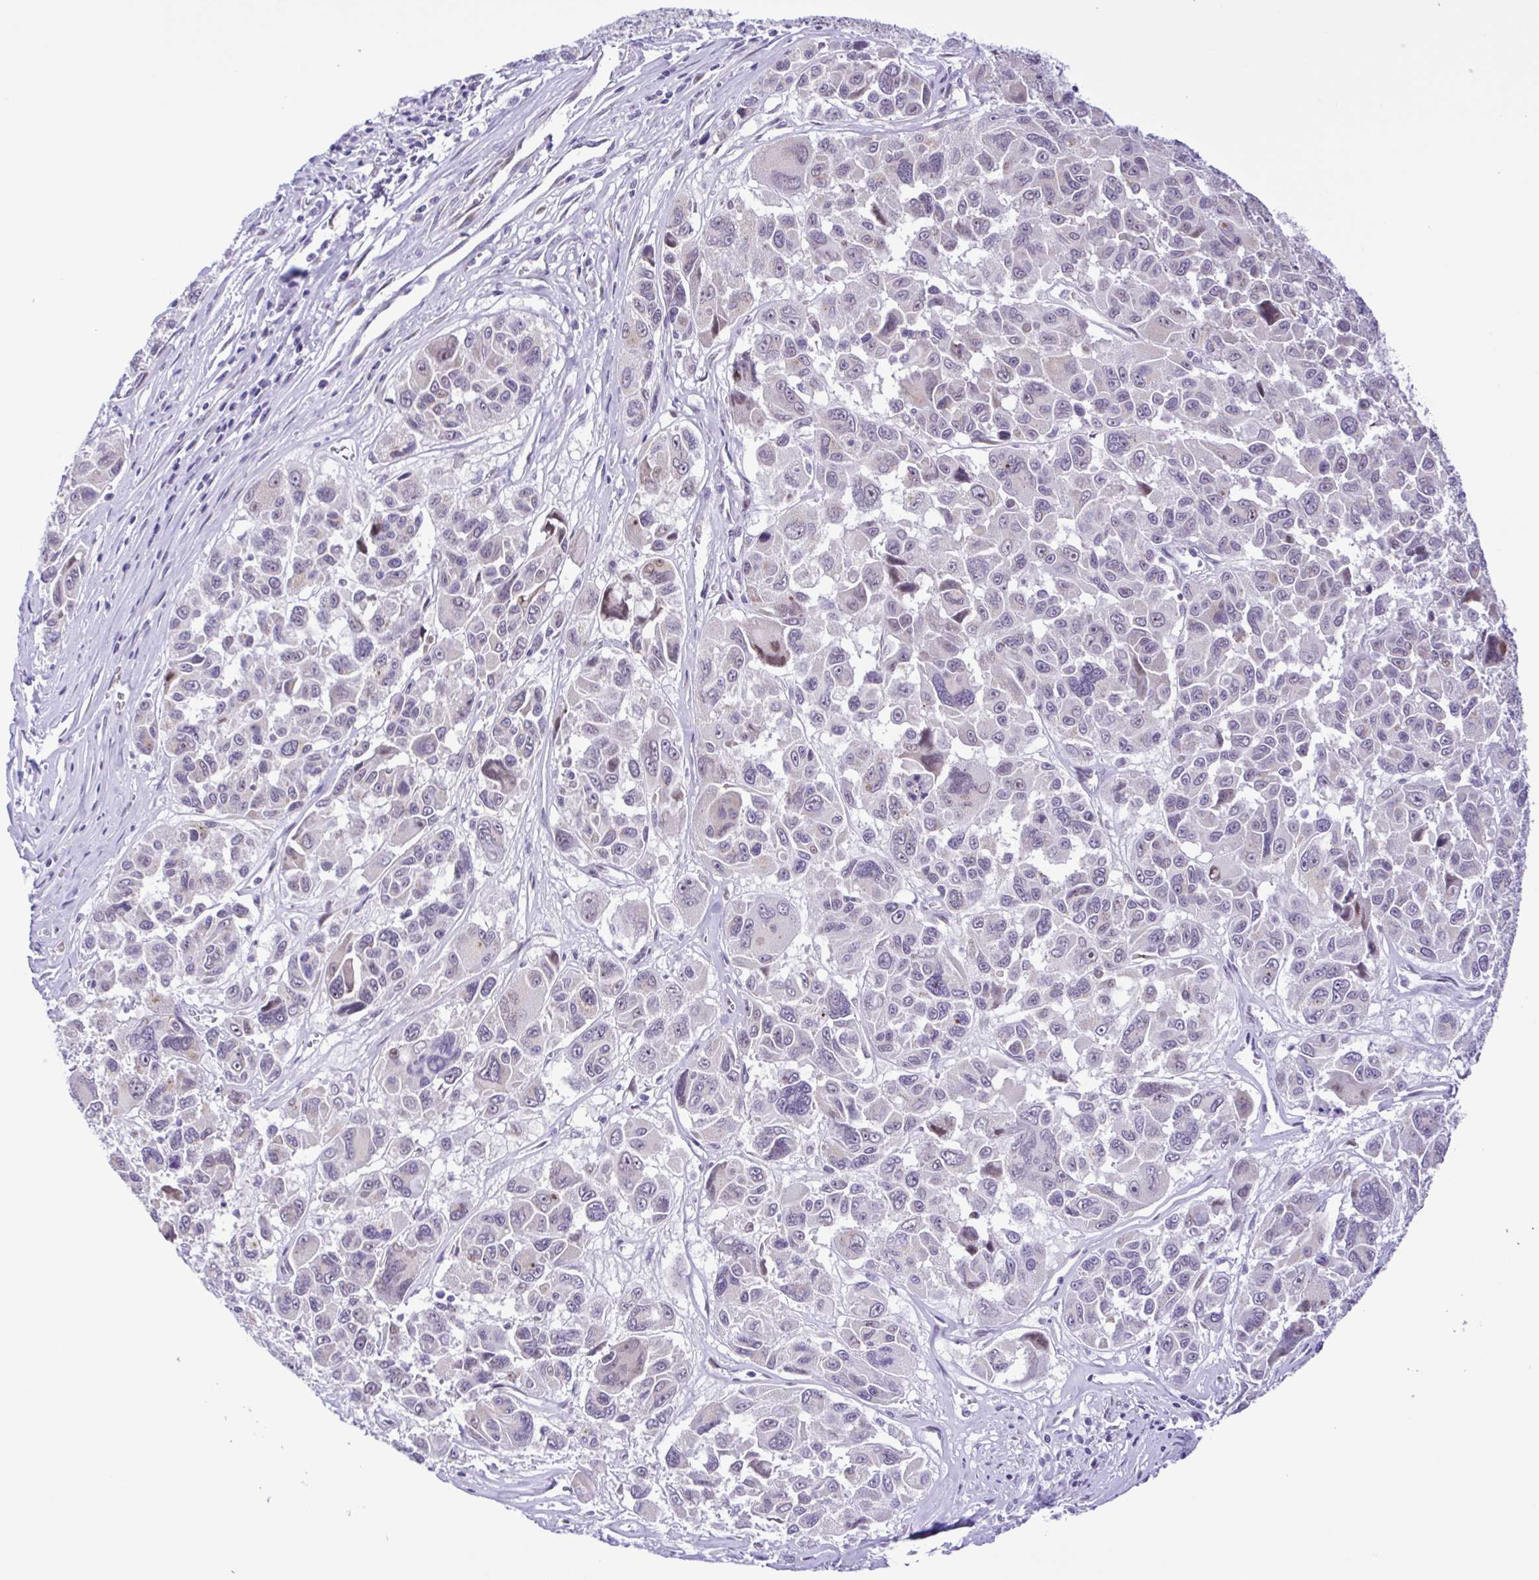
{"staining": {"intensity": "weak", "quantity": "<25%", "location": "nuclear"}, "tissue": "melanoma", "cell_type": "Tumor cells", "image_type": "cancer", "snomed": [{"axis": "morphology", "description": "Malignant melanoma, NOS"}, {"axis": "topography", "description": "Skin"}], "caption": "Photomicrograph shows no protein expression in tumor cells of melanoma tissue.", "gene": "TGM3", "patient": {"sex": "female", "age": 66}}